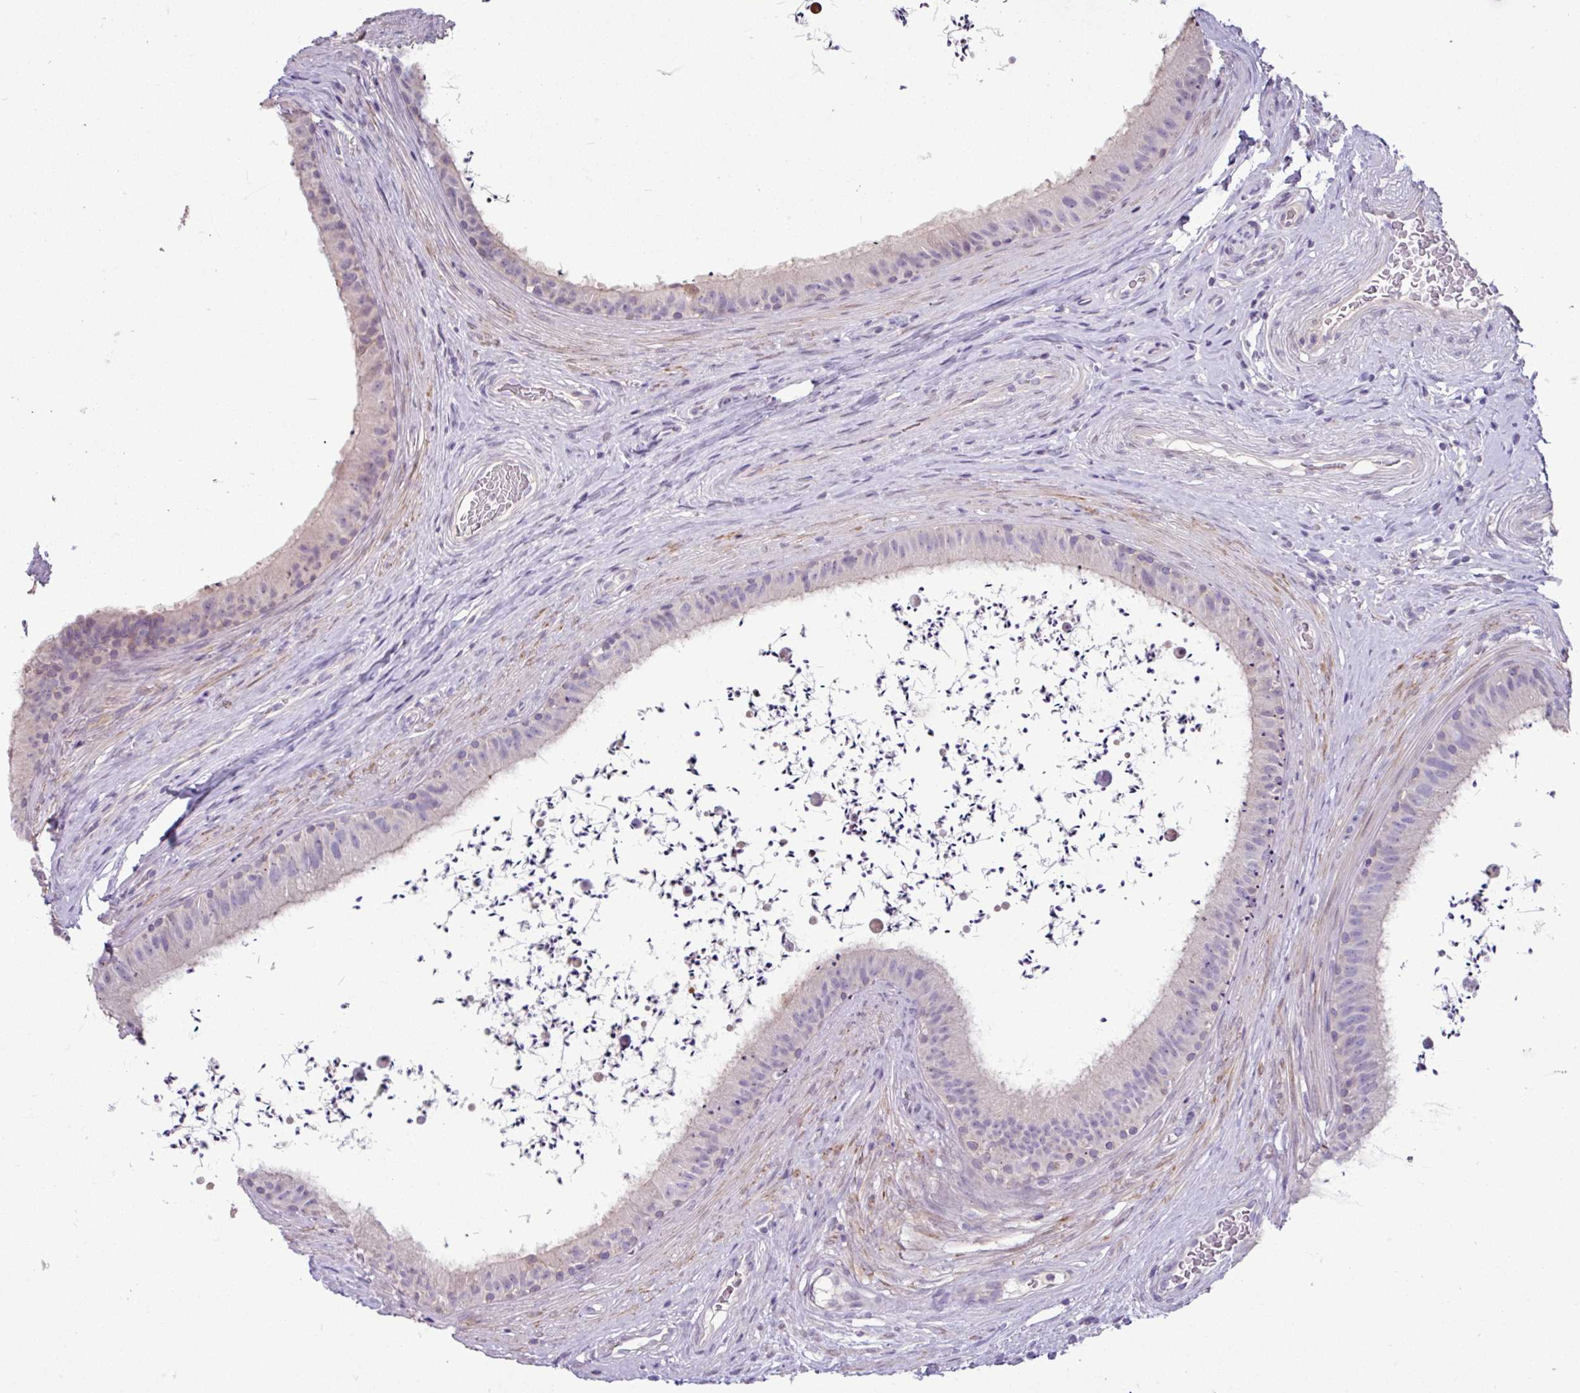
{"staining": {"intensity": "negative", "quantity": "none", "location": "none"}, "tissue": "epididymis", "cell_type": "Glandular cells", "image_type": "normal", "snomed": [{"axis": "morphology", "description": "Normal tissue, NOS"}, {"axis": "topography", "description": "Testis"}, {"axis": "topography", "description": "Epididymis"}], "caption": "Immunohistochemistry of unremarkable human epididymis demonstrates no staining in glandular cells.", "gene": "PNLDC1", "patient": {"sex": "male", "age": 41}}